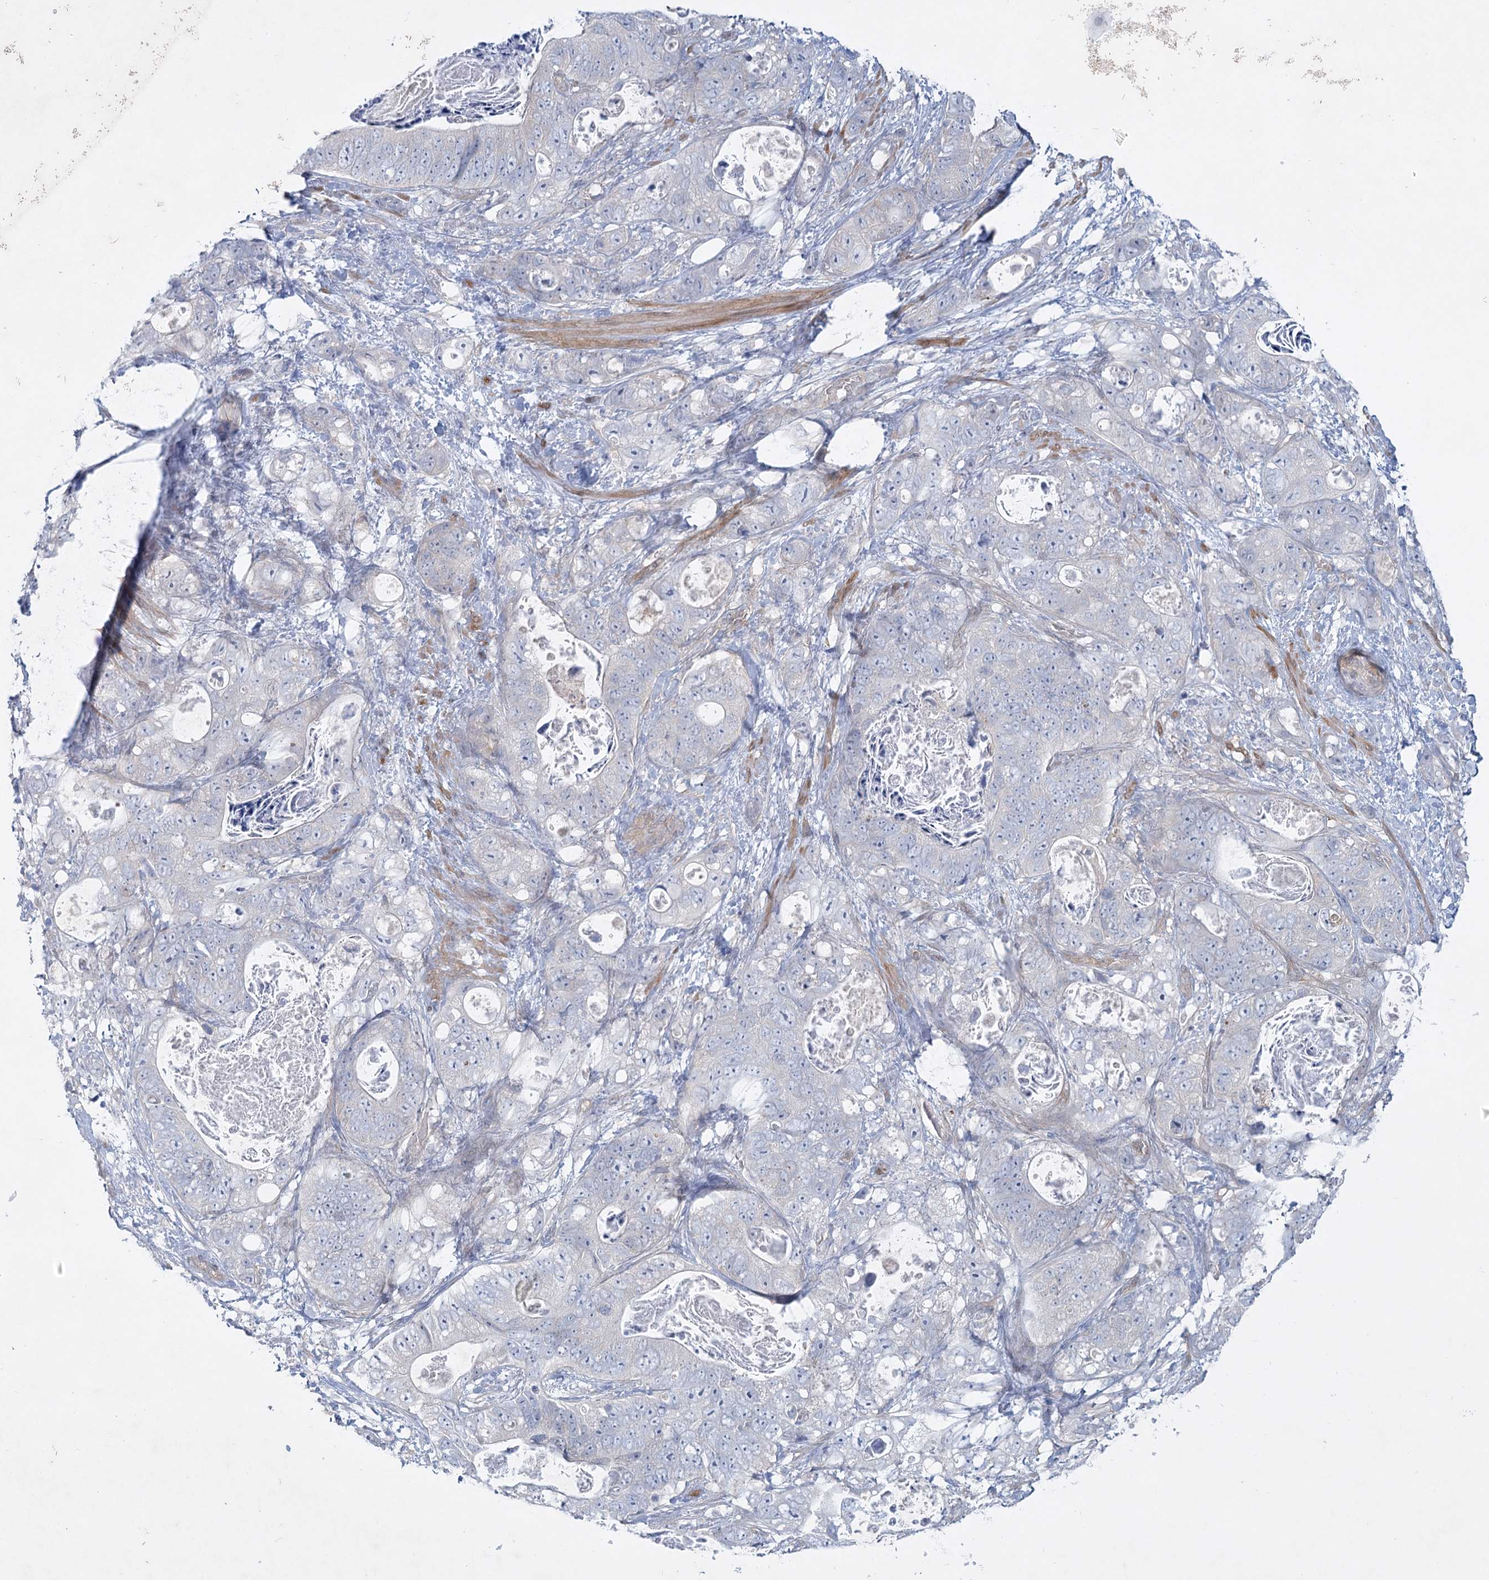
{"staining": {"intensity": "negative", "quantity": "none", "location": "none"}, "tissue": "stomach cancer", "cell_type": "Tumor cells", "image_type": "cancer", "snomed": [{"axis": "morphology", "description": "Normal tissue, NOS"}, {"axis": "morphology", "description": "Adenocarcinoma, NOS"}, {"axis": "topography", "description": "Stomach"}], "caption": "A photomicrograph of stomach adenocarcinoma stained for a protein reveals no brown staining in tumor cells. (DAB (3,3'-diaminobenzidine) immunohistochemistry (IHC), high magnification).", "gene": "AAMDC", "patient": {"sex": "female", "age": 89}}